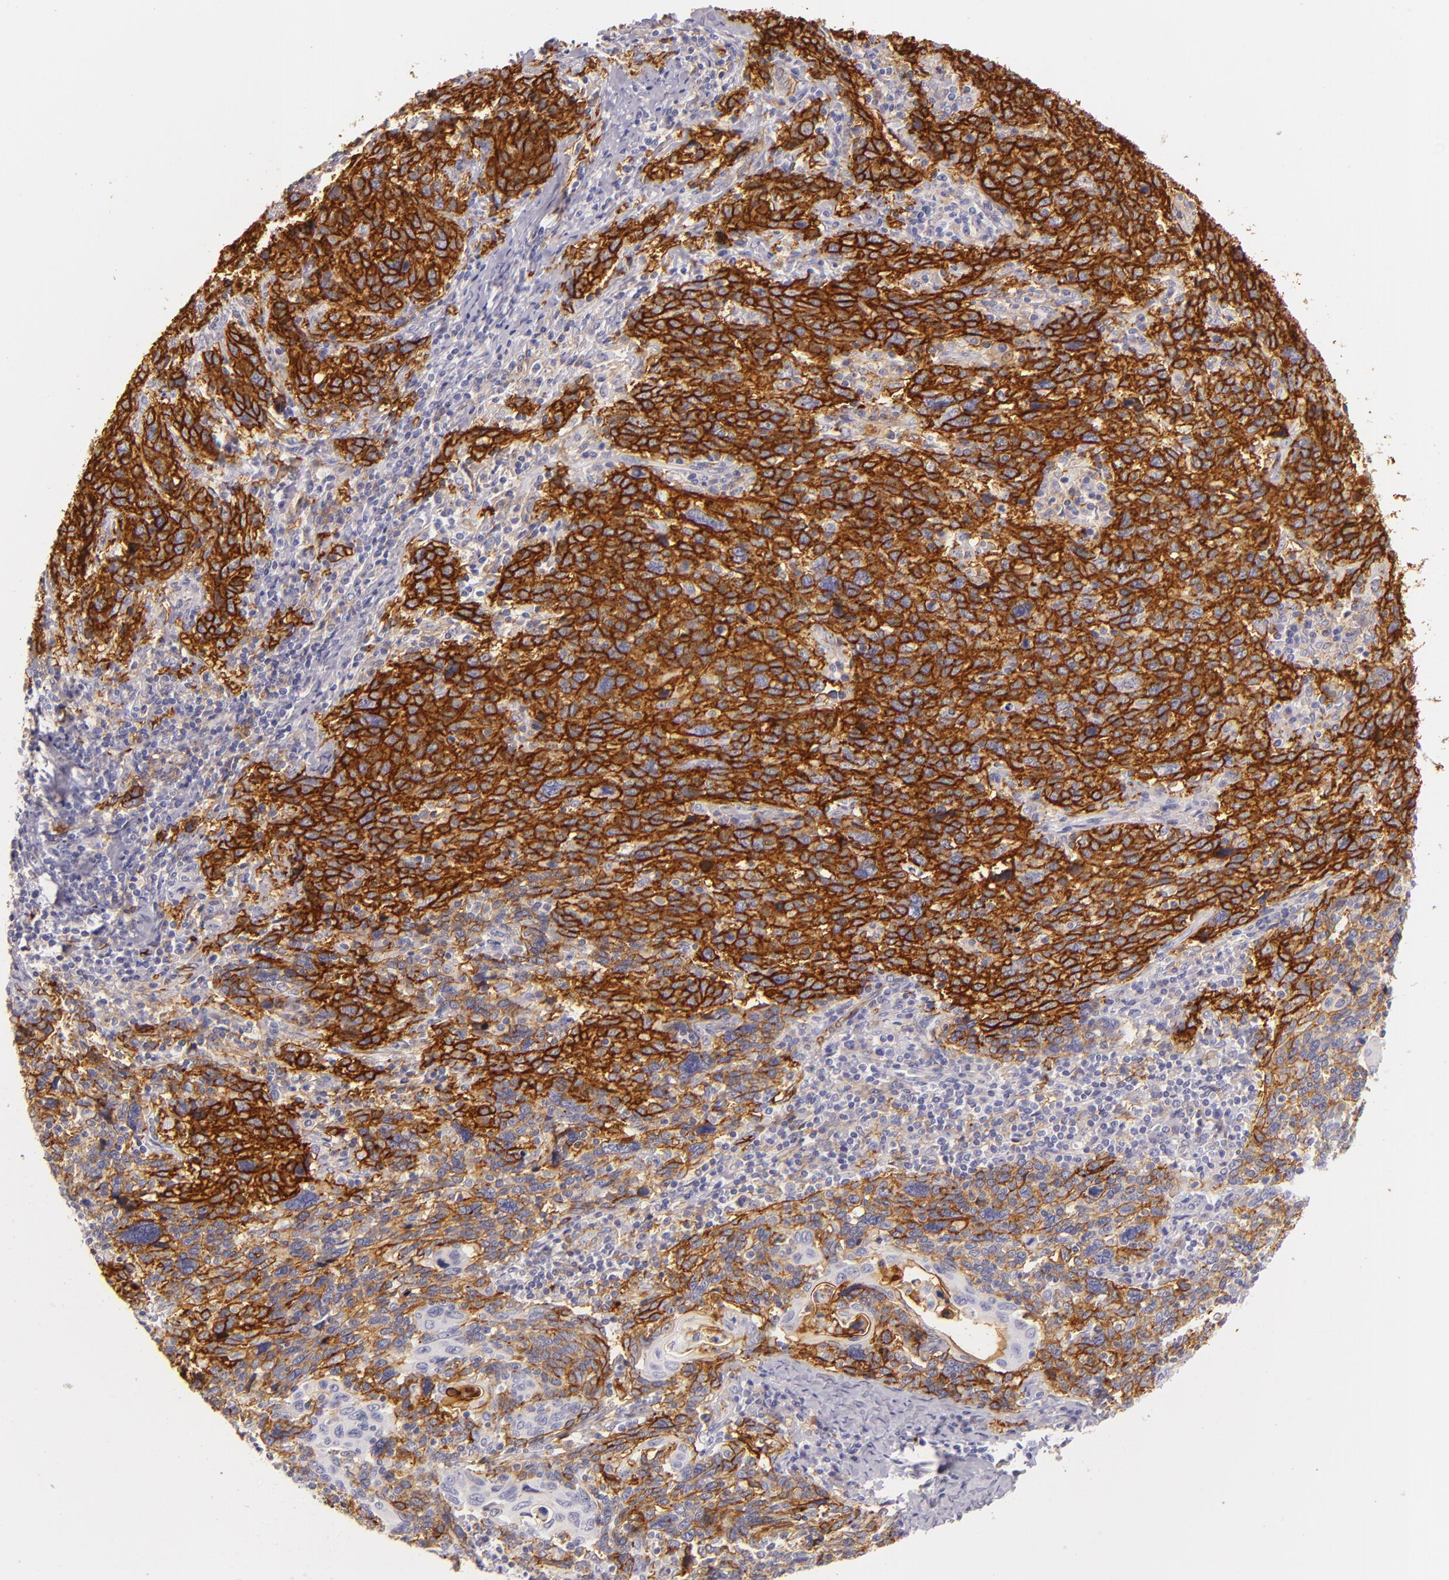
{"staining": {"intensity": "strong", "quantity": ">75%", "location": "cytoplasmic/membranous"}, "tissue": "cervical cancer", "cell_type": "Tumor cells", "image_type": "cancer", "snomed": [{"axis": "morphology", "description": "Squamous cell carcinoma, NOS"}, {"axis": "topography", "description": "Cervix"}], "caption": "Immunohistochemistry (DAB (3,3'-diaminobenzidine)) staining of human squamous cell carcinoma (cervical) displays strong cytoplasmic/membranous protein staining in about >75% of tumor cells.", "gene": "ICAM1", "patient": {"sex": "female", "age": 41}}